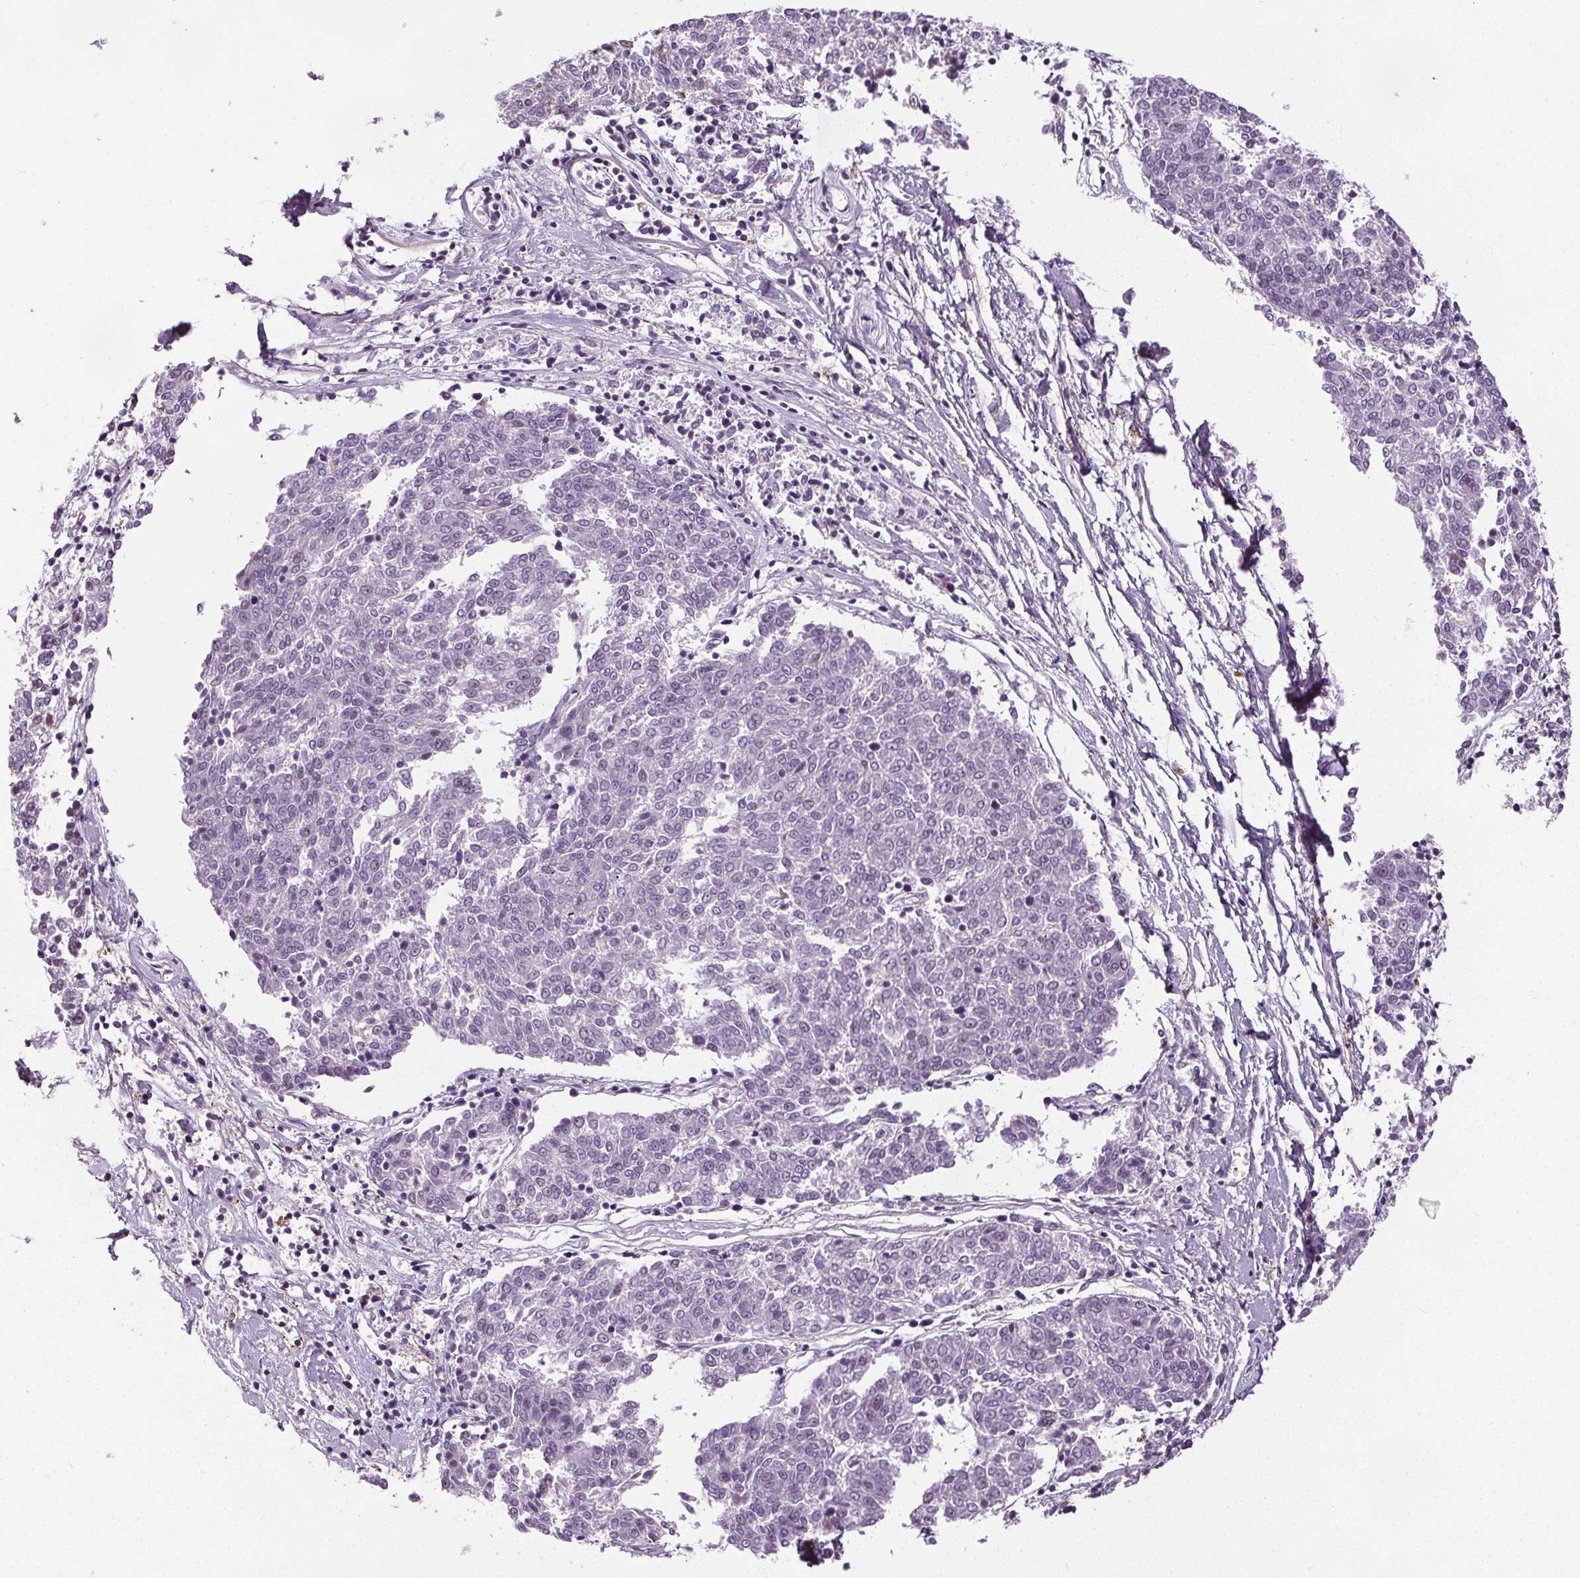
{"staining": {"intensity": "negative", "quantity": "none", "location": "none"}, "tissue": "melanoma", "cell_type": "Tumor cells", "image_type": "cancer", "snomed": [{"axis": "morphology", "description": "Malignant melanoma, NOS"}, {"axis": "topography", "description": "Skin"}], "caption": "Immunohistochemistry (IHC) micrograph of human malignant melanoma stained for a protein (brown), which reveals no expression in tumor cells.", "gene": "TMEM240", "patient": {"sex": "female", "age": 72}}